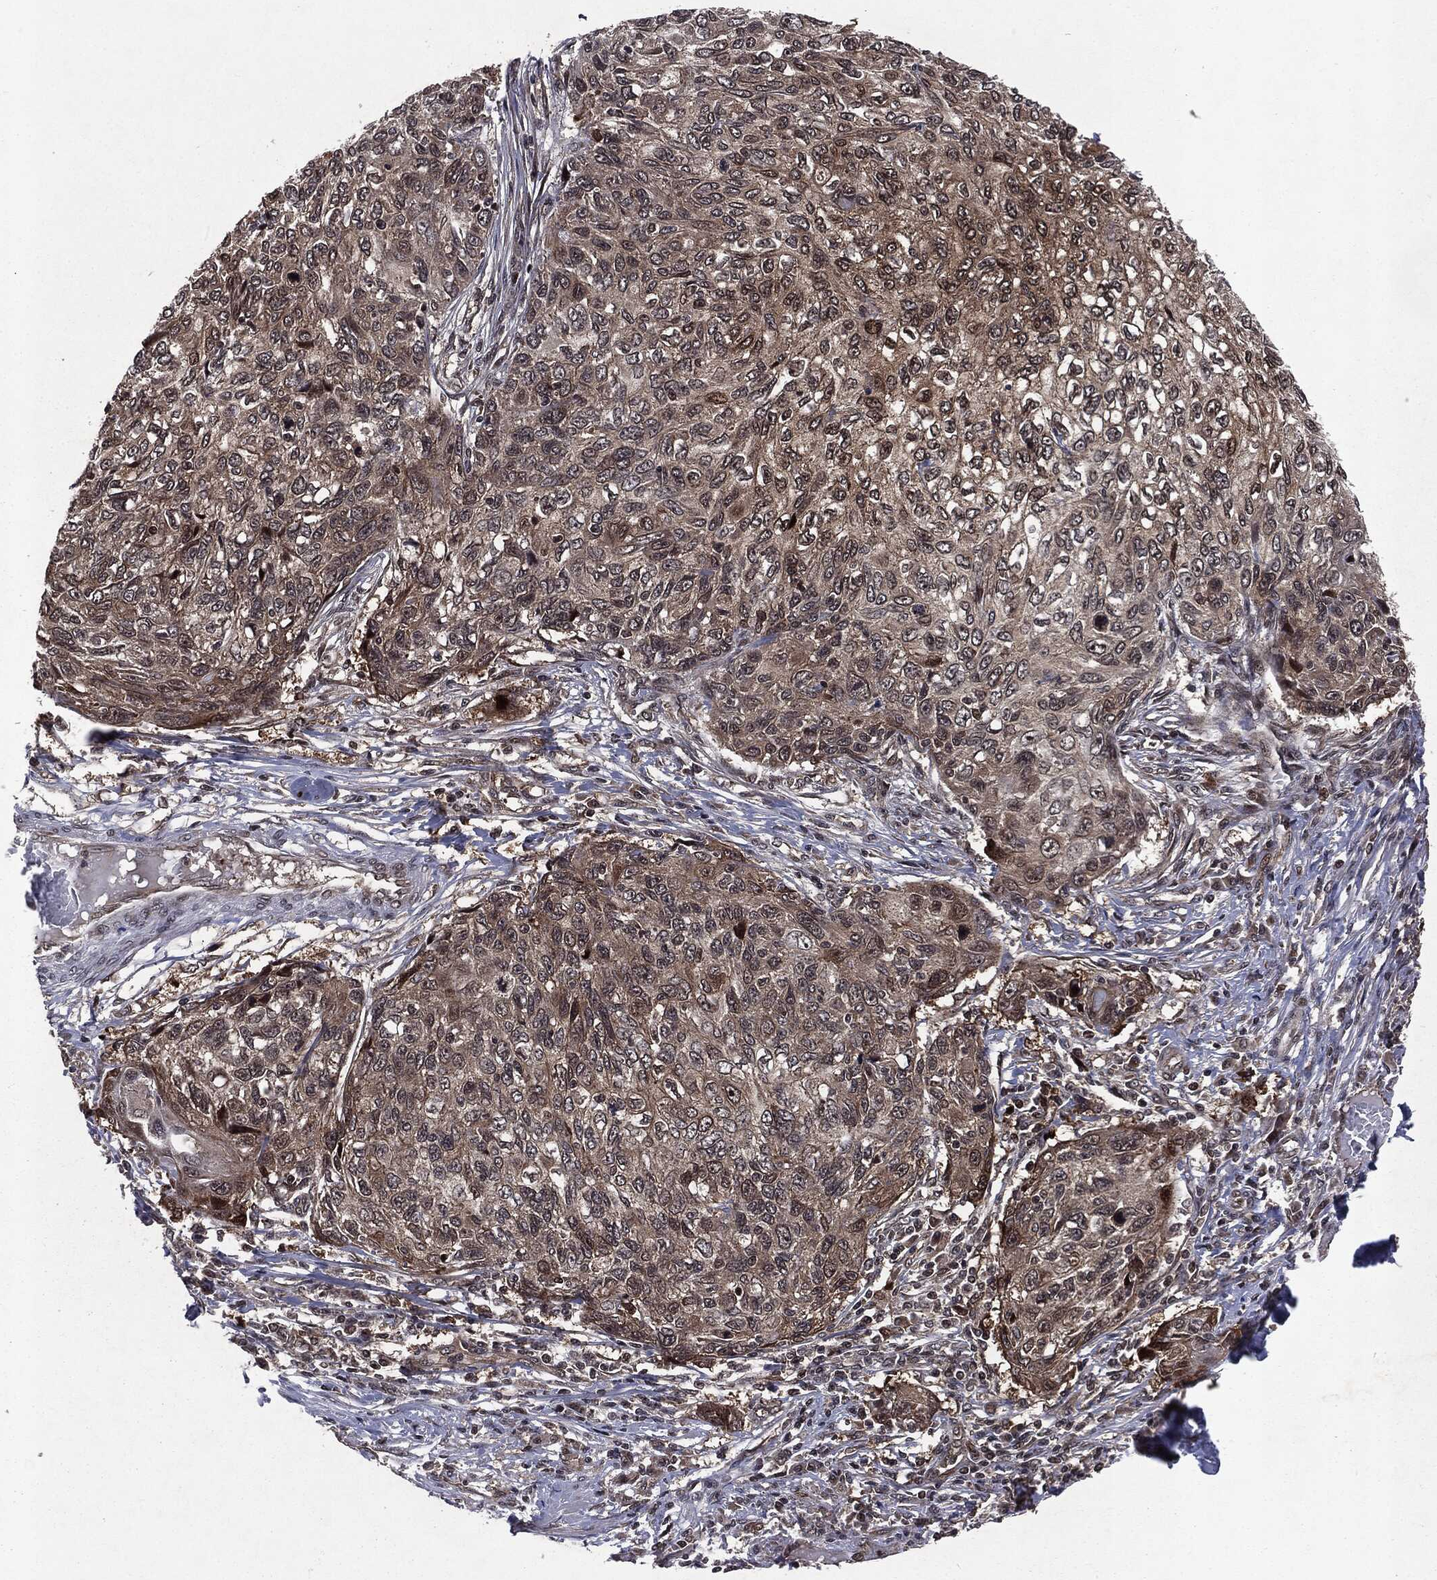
{"staining": {"intensity": "moderate", "quantity": "25%-75%", "location": "cytoplasmic/membranous,nuclear"}, "tissue": "skin cancer", "cell_type": "Tumor cells", "image_type": "cancer", "snomed": [{"axis": "morphology", "description": "Squamous cell carcinoma, NOS"}, {"axis": "topography", "description": "Skin"}], "caption": "Tumor cells exhibit medium levels of moderate cytoplasmic/membranous and nuclear expression in approximately 25%-75% of cells in human skin cancer. The staining is performed using DAB brown chromogen to label protein expression. The nuclei are counter-stained blue using hematoxylin.", "gene": "STAU2", "patient": {"sex": "male", "age": 92}}